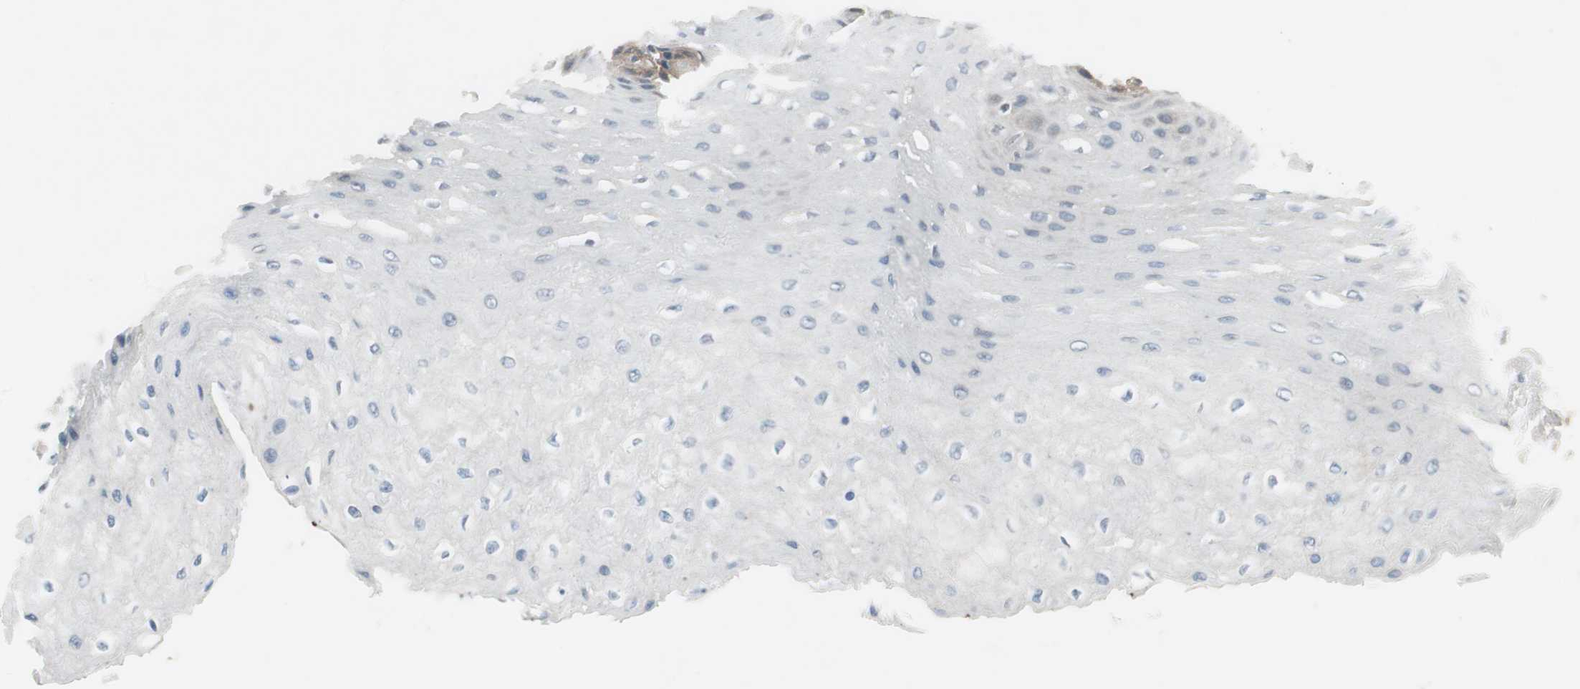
{"staining": {"intensity": "negative", "quantity": "none", "location": "none"}, "tissue": "esophagus", "cell_type": "Squamous epithelial cells", "image_type": "normal", "snomed": [{"axis": "morphology", "description": "Normal tissue, NOS"}, {"axis": "topography", "description": "Esophagus"}], "caption": "Protein analysis of benign esophagus displays no significant staining in squamous epithelial cells.", "gene": "ITGB4", "patient": {"sex": "female", "age": 72}}